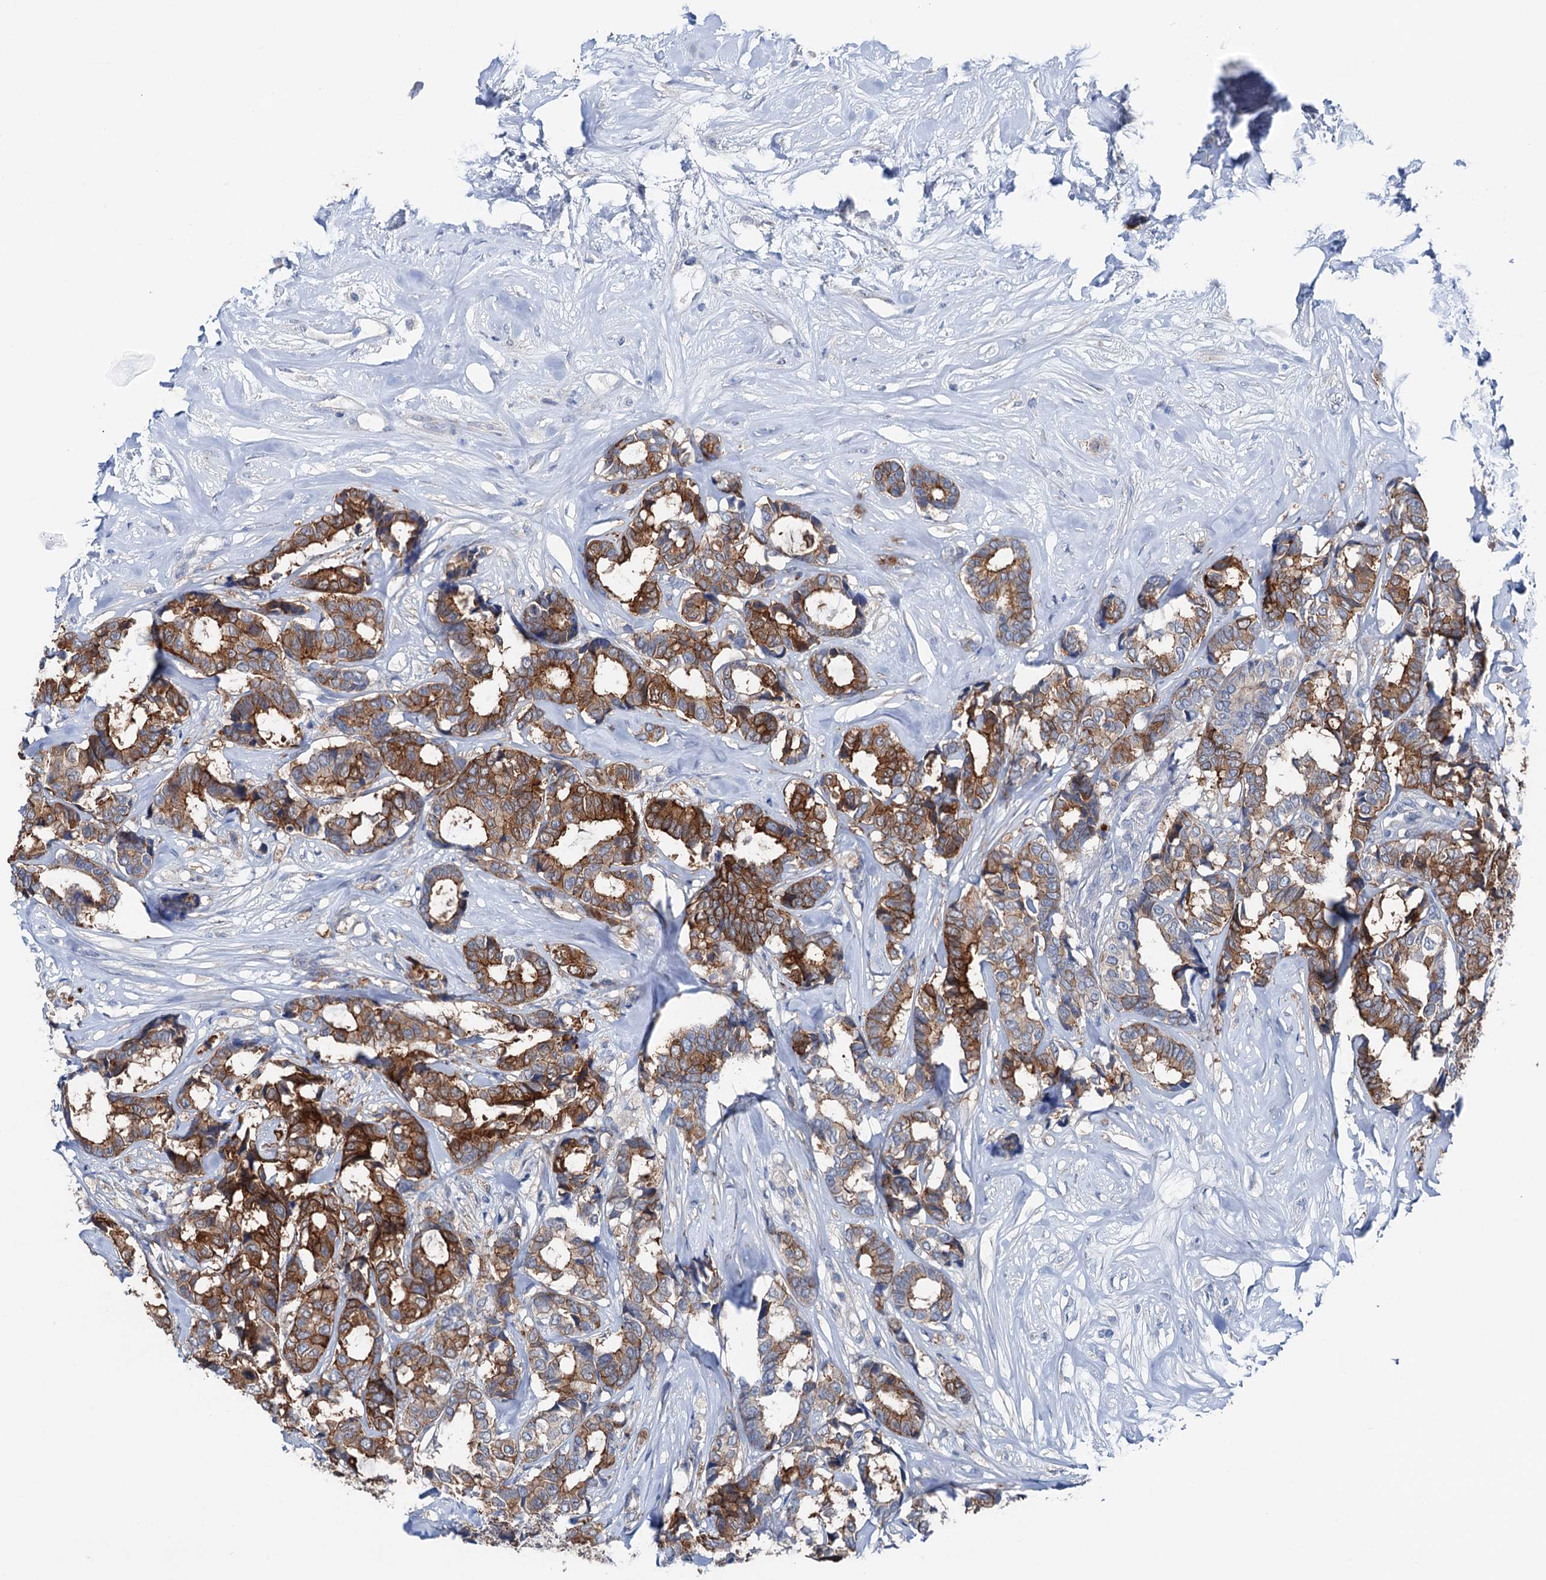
{"staining": {"intensity": "strong", "quantity": ">75%", "location": "cytoplasmic/membranous"}, "tissue": "breast cancer", "cell_type": "Tumor cells", "image_type": "cancer", "snomed": [{"axis": "morphology", "description": "Duct carcinoma"}, {"axis": "topography", "description": "Breast"}], "caption": "IHC (DAB (3,3'-diaminobenzidine)) staining of breast invasive ductal carcinoma displays strong cytoplasmic/membranous protein staining in approximately >75% of tumor cells.", "gene": "SHROOM1", "patient": {"sex": "female", "age": 87}}